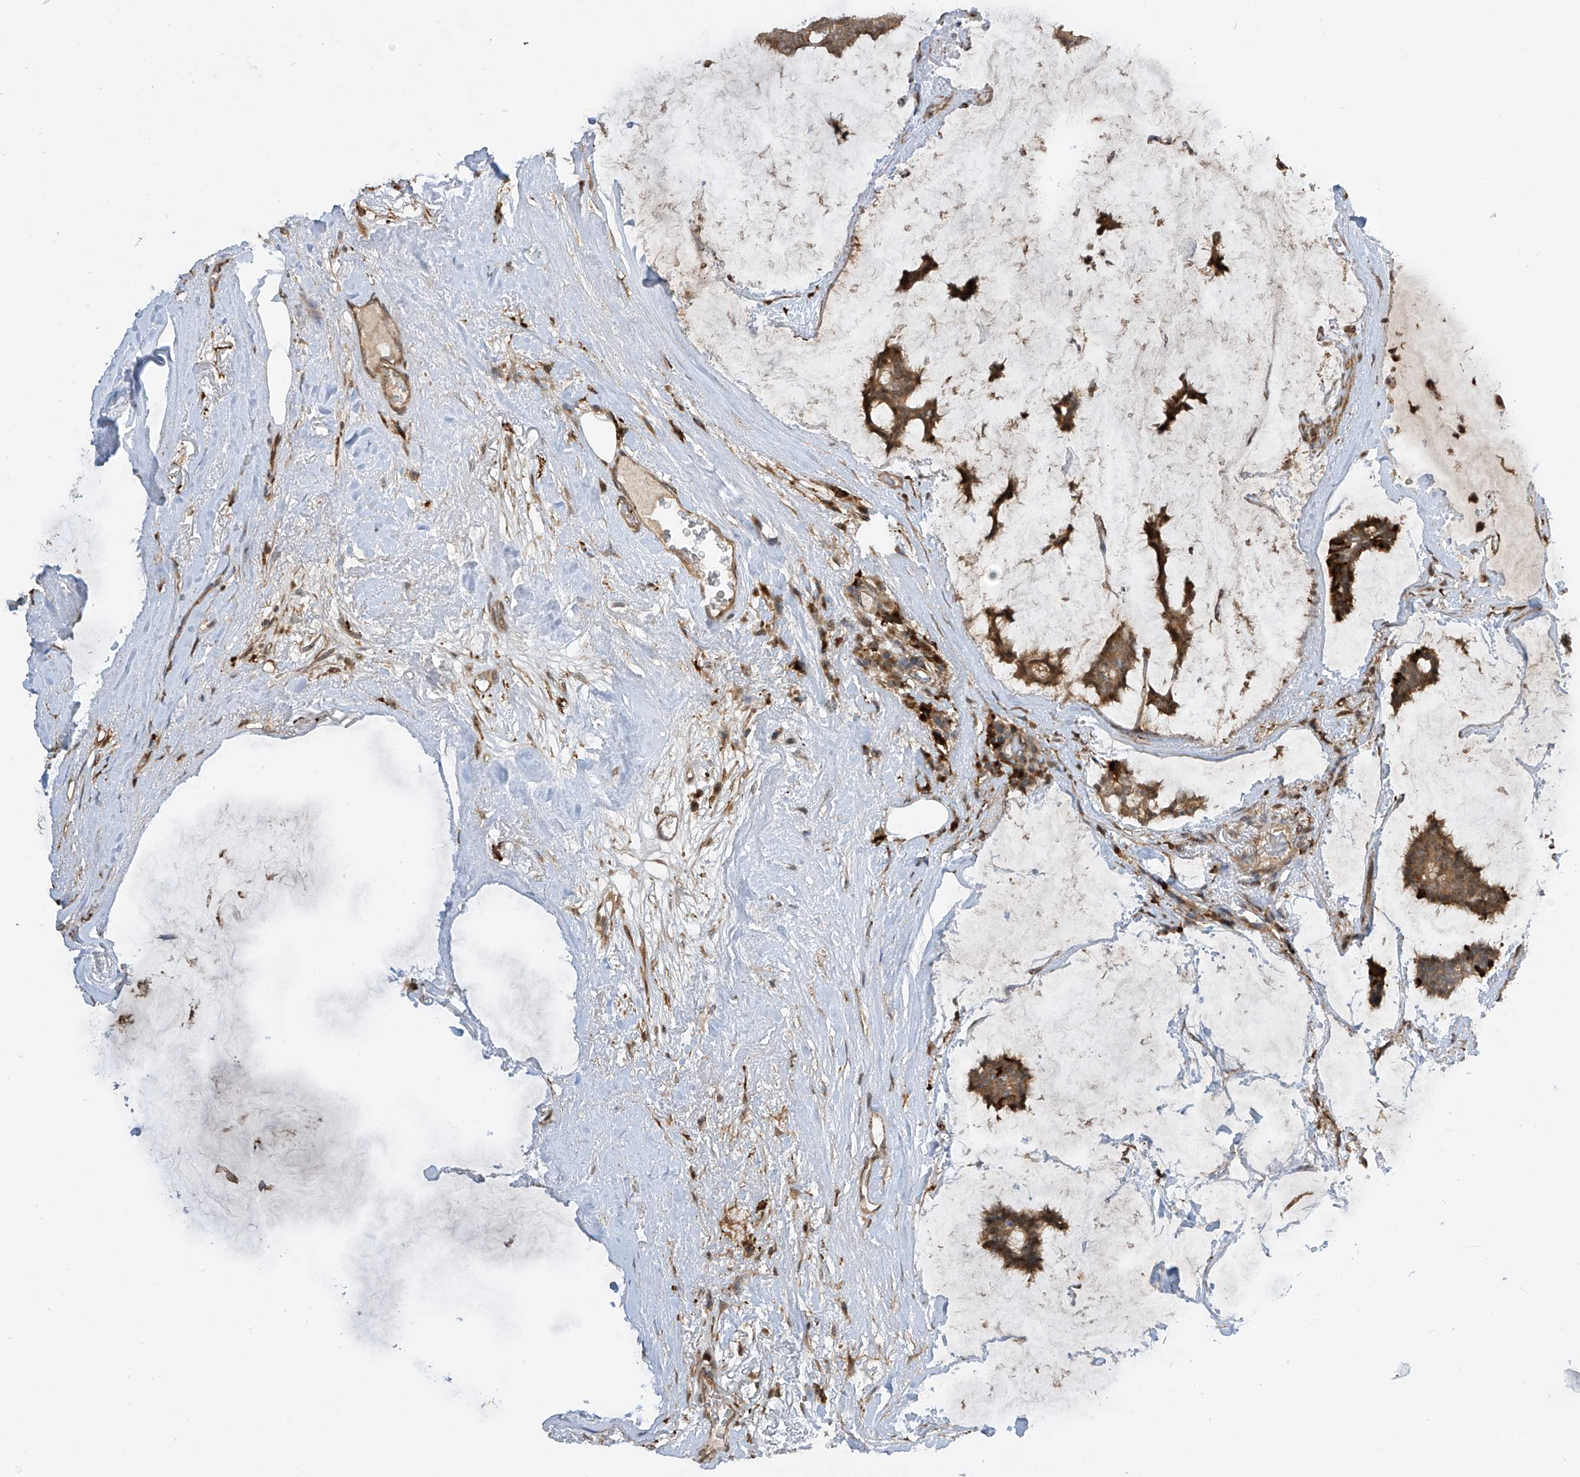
{"staining": {"intensity": "moderate", "quantity": ">75%", "location": "cytoplasmic/membranous"}, "tissue": "breast cancer", "cell_type": "Tumor cells", "image_type": "cancer", "snomed": [{"axis": "morphology", "description": "Duct carcinoma"}, {"axis": "topography", "description": "Breast"}], "caption": "DAB (3,3'-diaminobenzidine) immunohistochemical staining of human intraductal carcinoma (breast) demonstrates moderate cytoplasmic/membranous protein expression in about >75% of tumor cells.", "gene": "ATAD2B", "patient": {"sex": "female", "age": 93}}